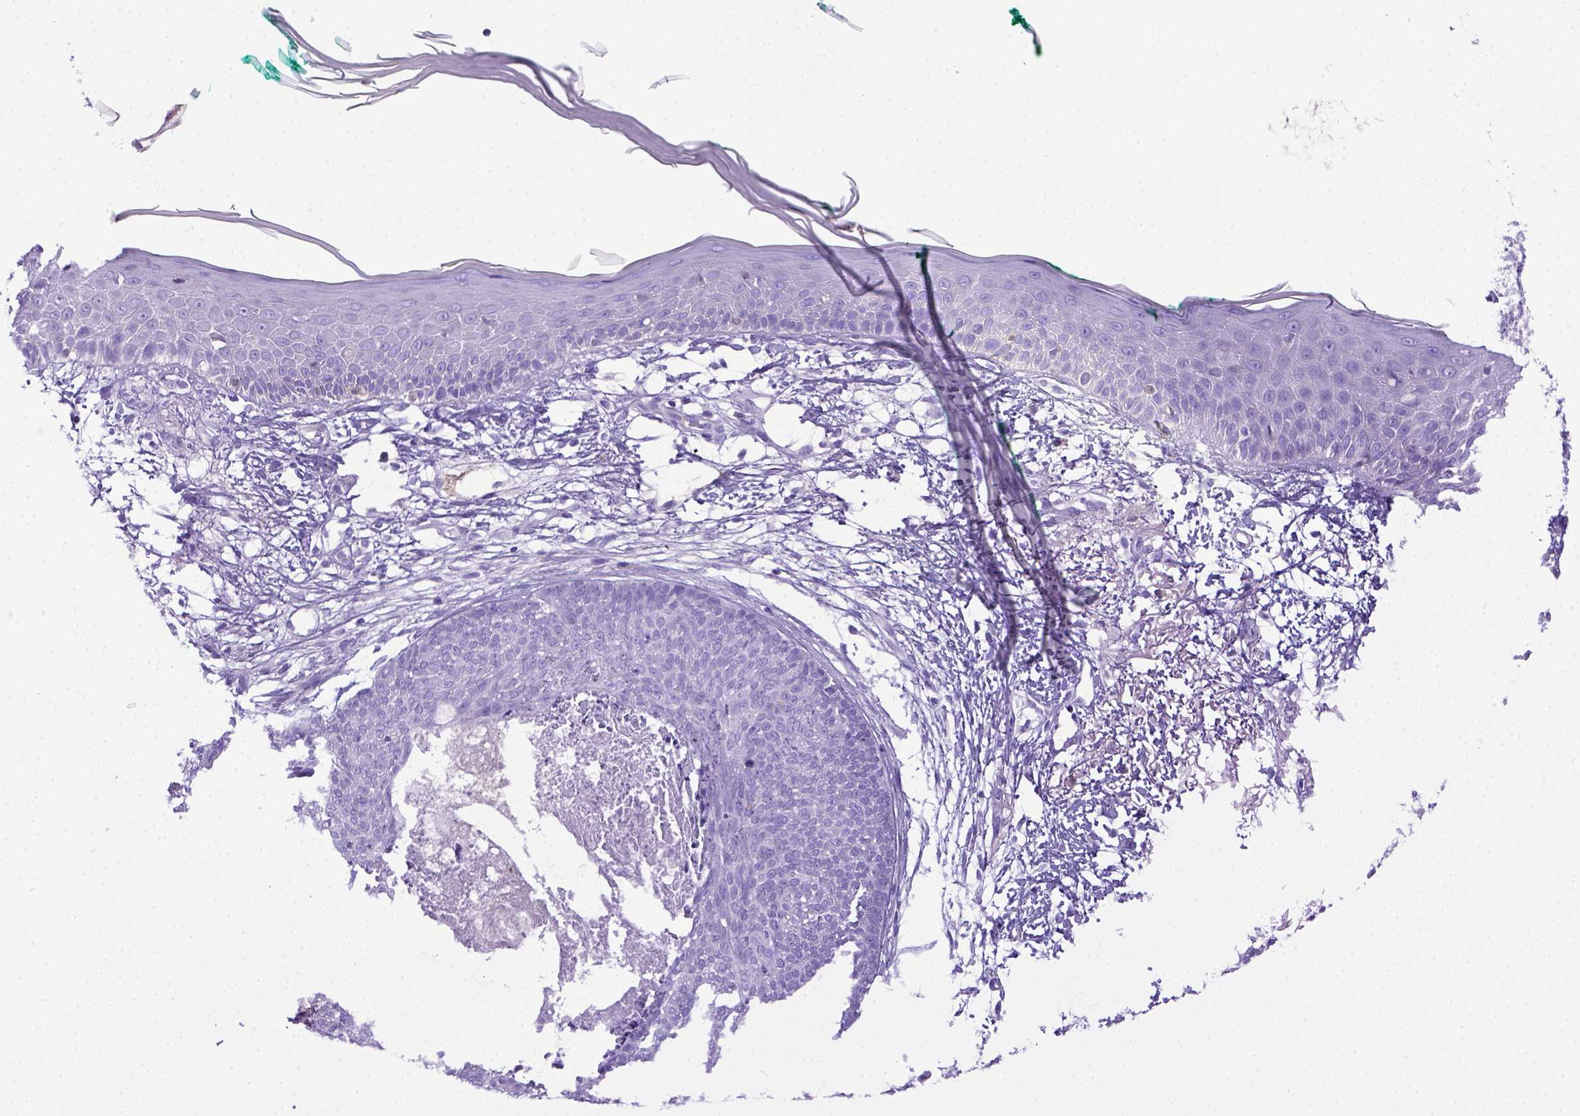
{"staining": {"intensity": "negative", "quantity": "none", "location": "none"}, "tissue": "skin cancer", "cell_type": "Tumor cells", "image_type": "cancer", "snomed": [{"axis": "morphology", "description": "Normal tissue, NOS"}, {"axis": "morphology", "description": "Basal cell carcinoma"}, {"axis": "topography", "description": "Skin"}], "caption": "A high-resolution histopathology image shows IHC staining of basal cell carcinoma (skin), which shows no significant staining in tumor cells.", "gene": "ITIH4", "patient": {"sex": "male", "age": 84}}